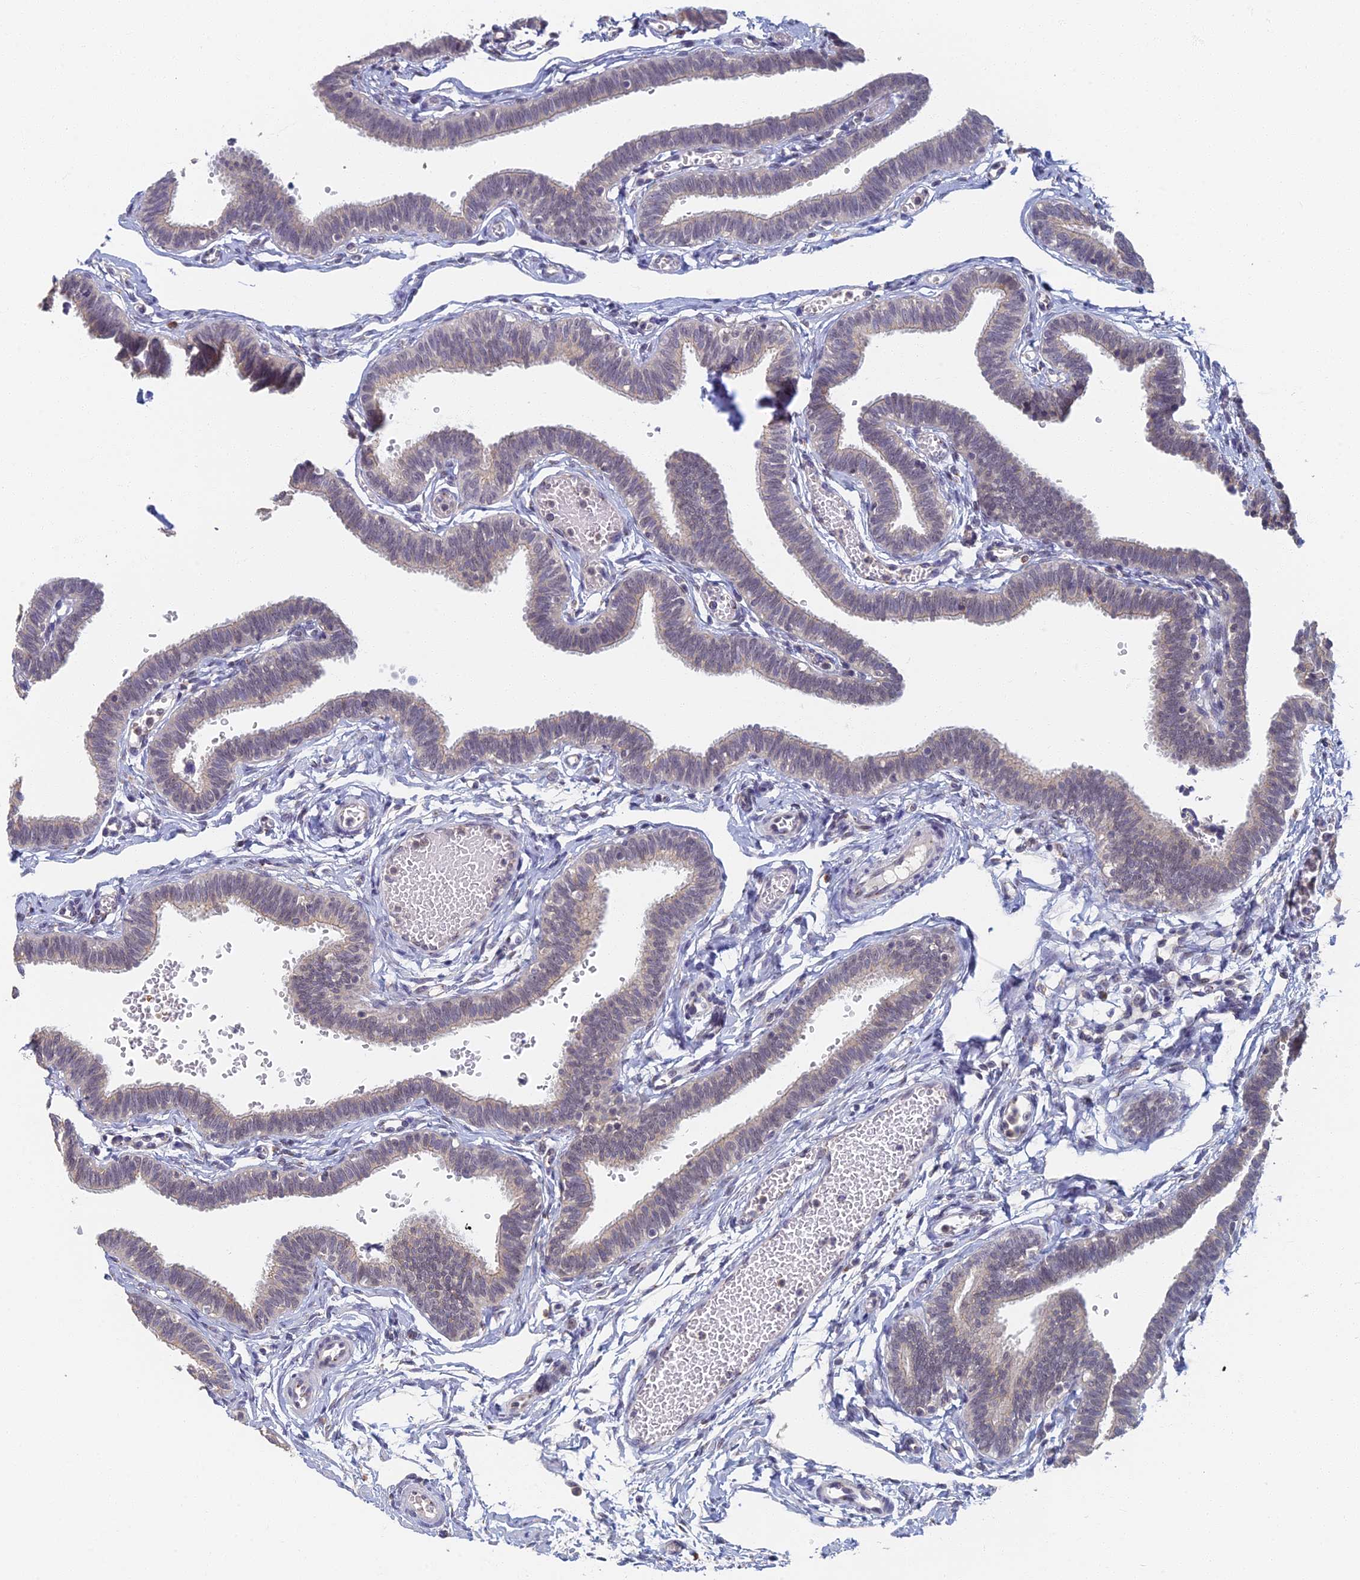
{"staining": {"intensity": "moderate", "quantity": "<25%", "location": "cytoplasmic/membranous"}, "tissue": "fallopian tube", "cell_type": "Glandular cells", "image_type": "normal", "snomed": [{"axis": "morphology", "description": "Normal tissue, NOS"}, {"axis": "topography", "description": "Fallopian tube"}, {"axis": "topography", "description": "Ovary"}], "caption": "Human fallopian tube stained with a brown dye shows moderate cytoplasmic/membranous positive staining in approximately <25% of glandular cells.", "gene": "GPATCH1", "patient": {"sex": "female", "age": 23}}